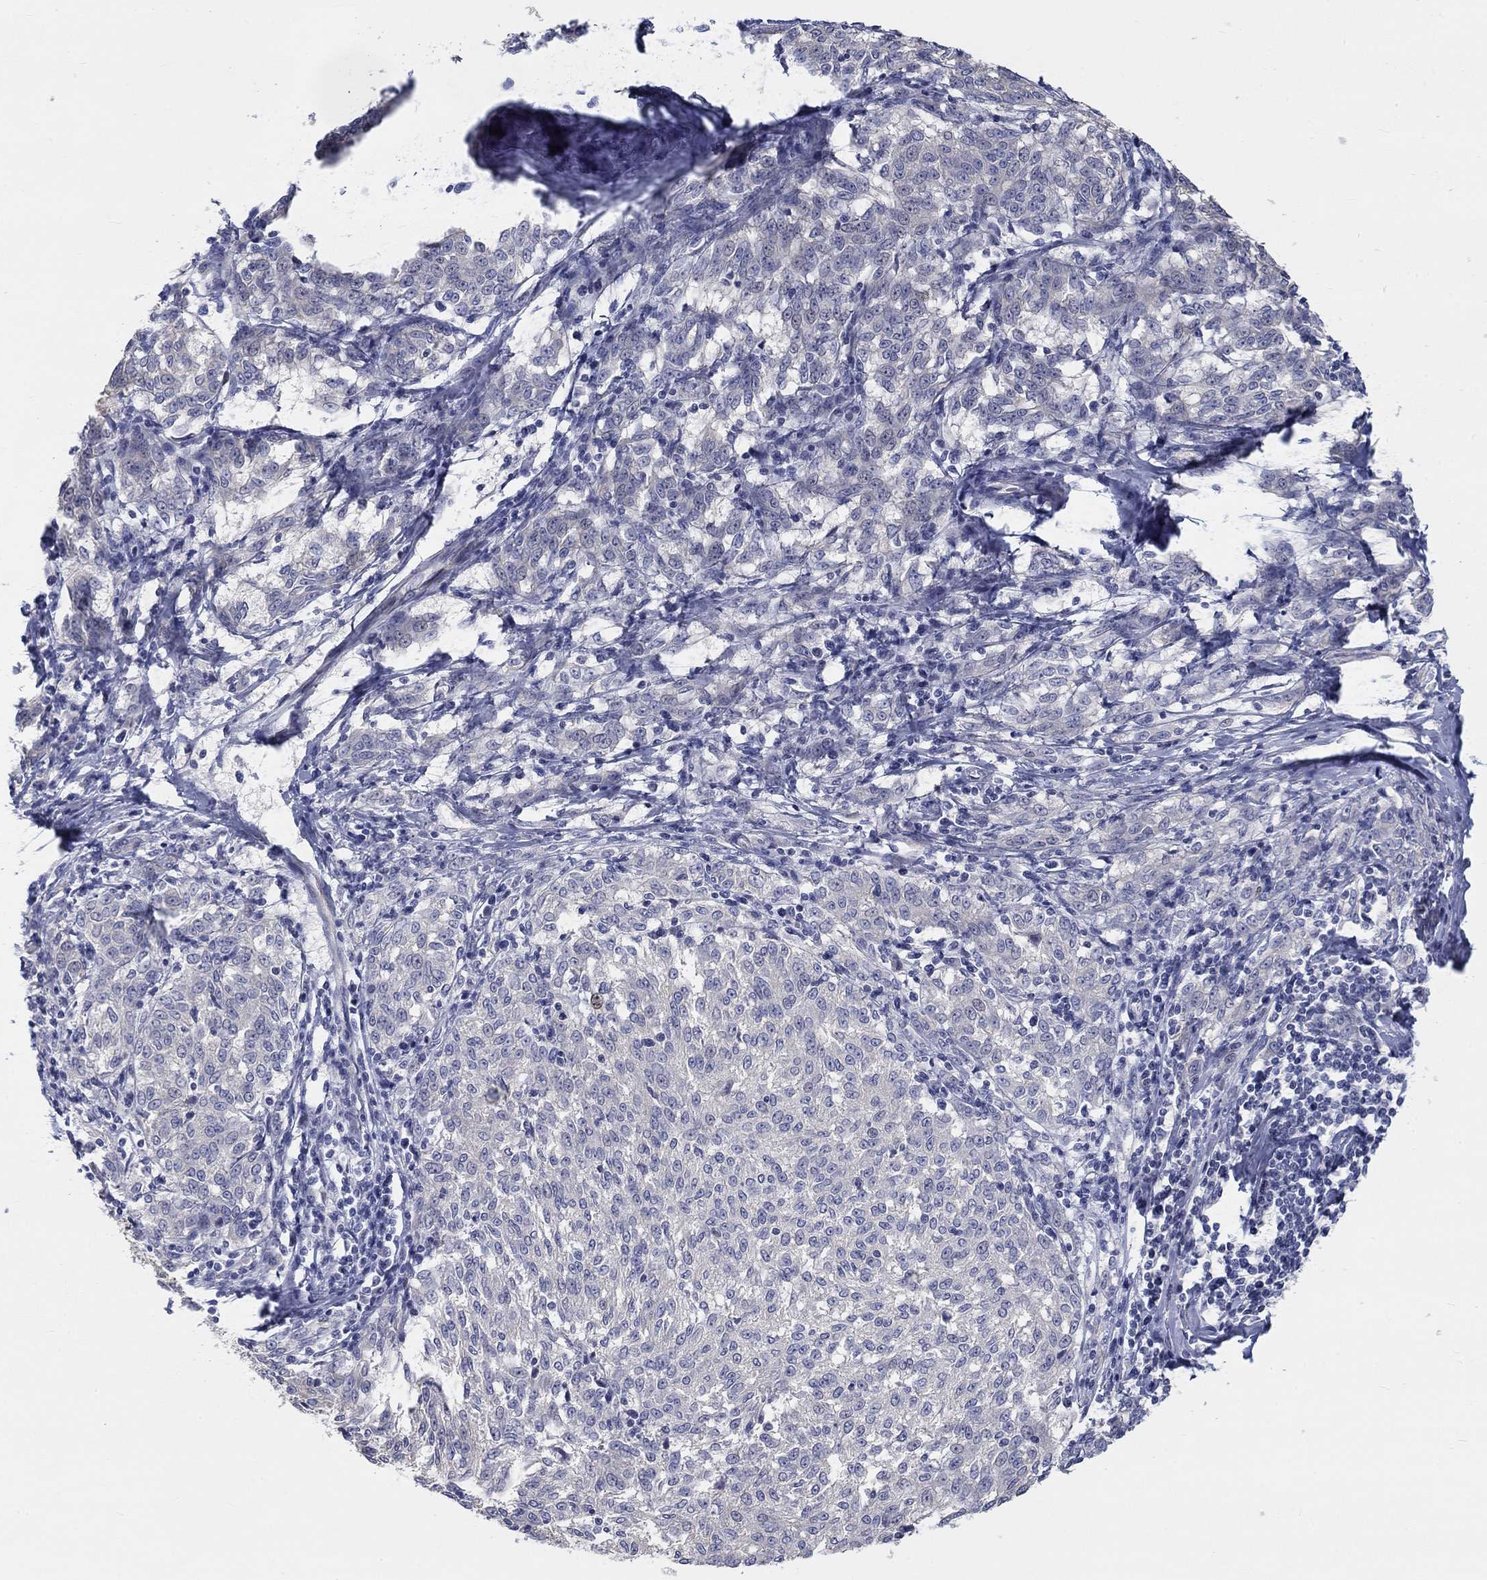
{"staining": {"intensity": "negative", "quantity": "none", "location": "none"}, "tissue": "melanoma", "cell_type": "Tumor cells", "image_type": "cancer", "snomed": [{"axis": "morphology", "description": "Malignant melanoma, NOS"}, {"axis": "topography", "description": "Skin"}], "caption": "Immunohistochemical staining of human melanoma reveals no significant positivity in tumor cells.", "gene": "PRC1", "patient": {"sex": "female", "age": 72}}